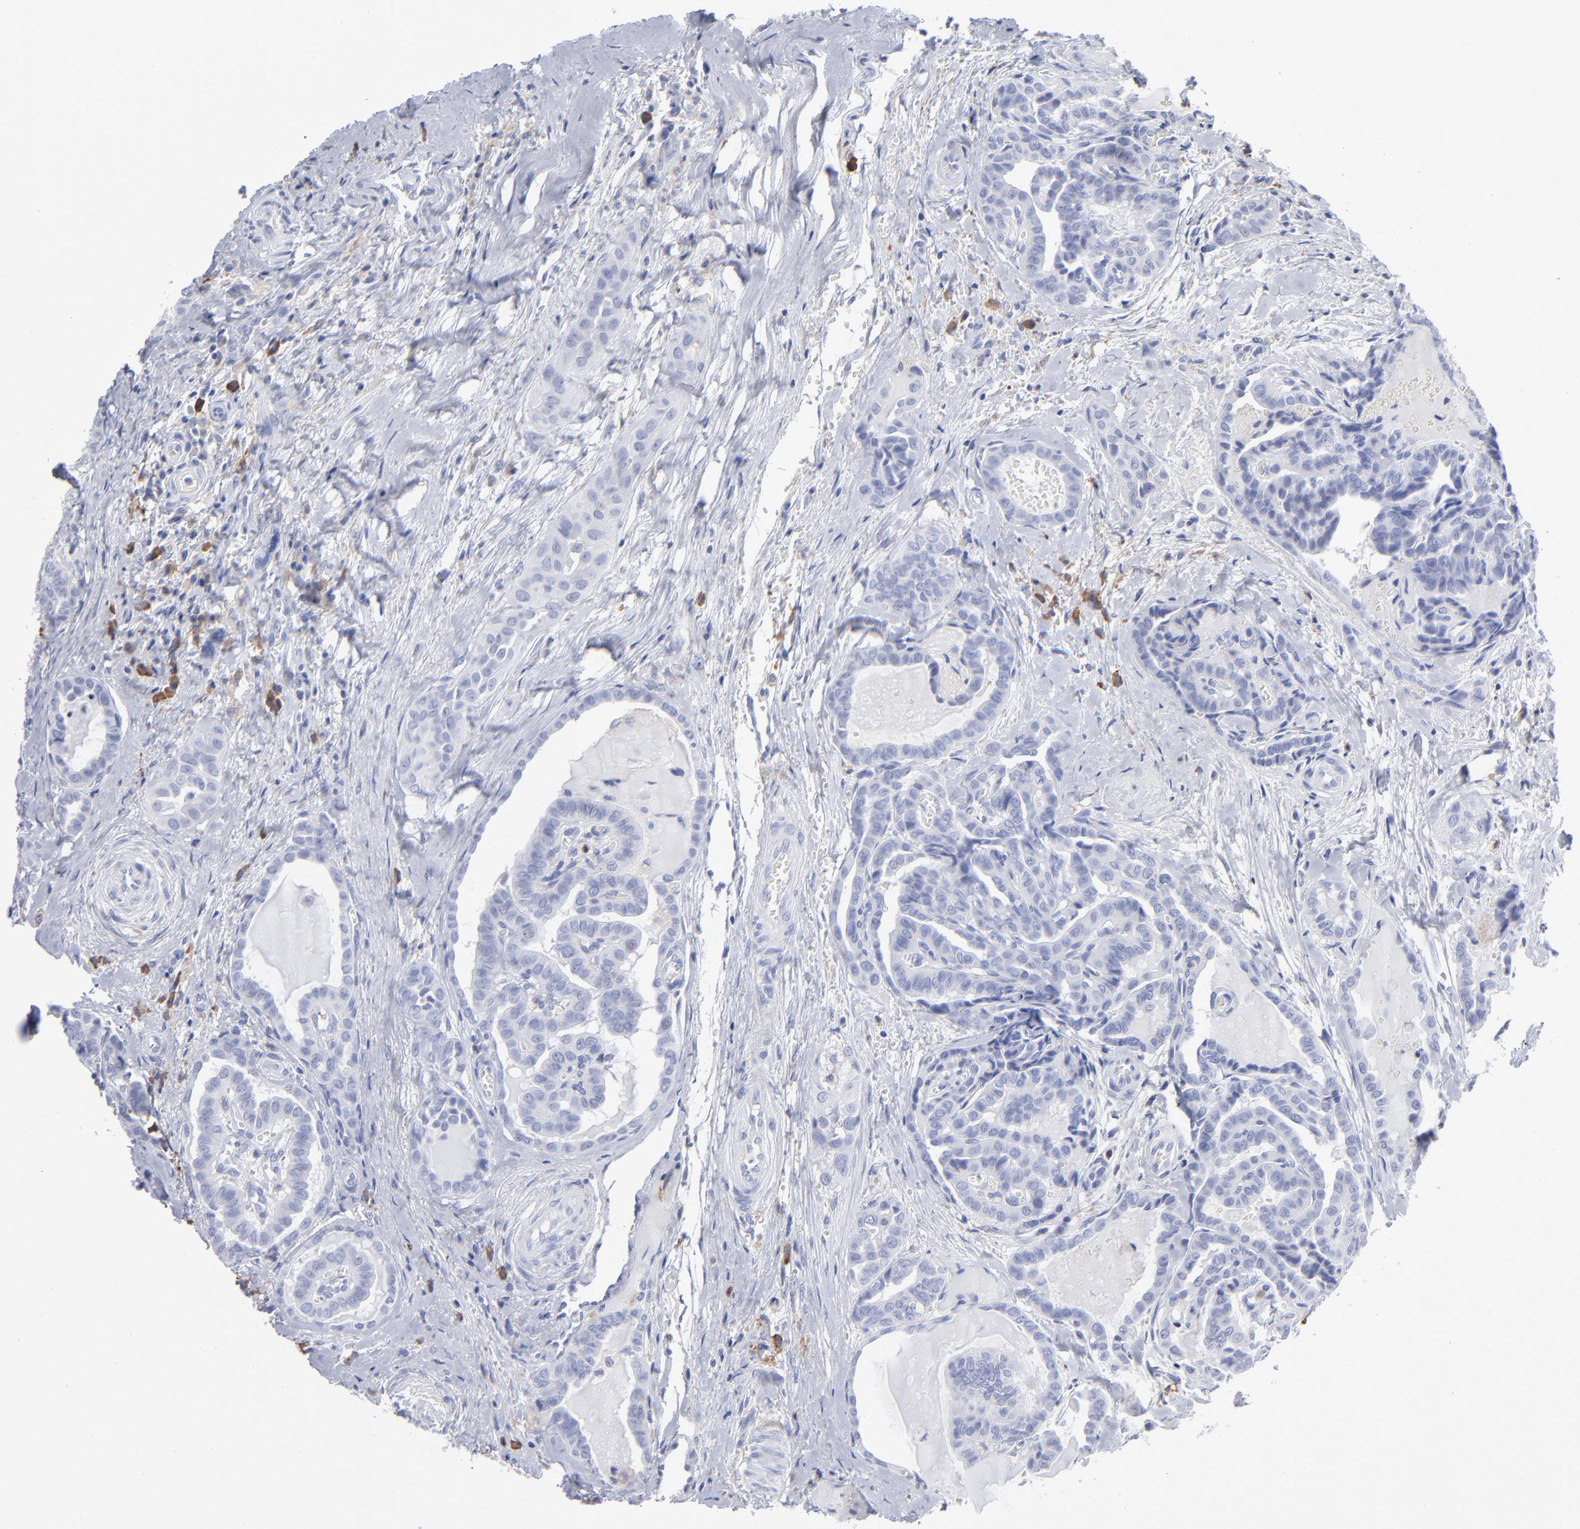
{"staining": {"intensity": "negative", "quantity": "none", "location": "none"}, "tissue": "thyroid cancer", "cell_type": "Tumor cells", "image_type": "cancer", "snomed": [{"axis": "morphology", "description": "Carcinoma, NOS"}, {"axis": "topography", "description": "Thyroid gland"}], "caption": "The micrograph demonstrates no staining of tumor cells in carcinoma (thyroid). (DAB immunohistochemistry (IHC) visualized using brightfield microscopy, high magnification).", "gene": "LAT2", "patient": {"sex": "female", "age": 91}}